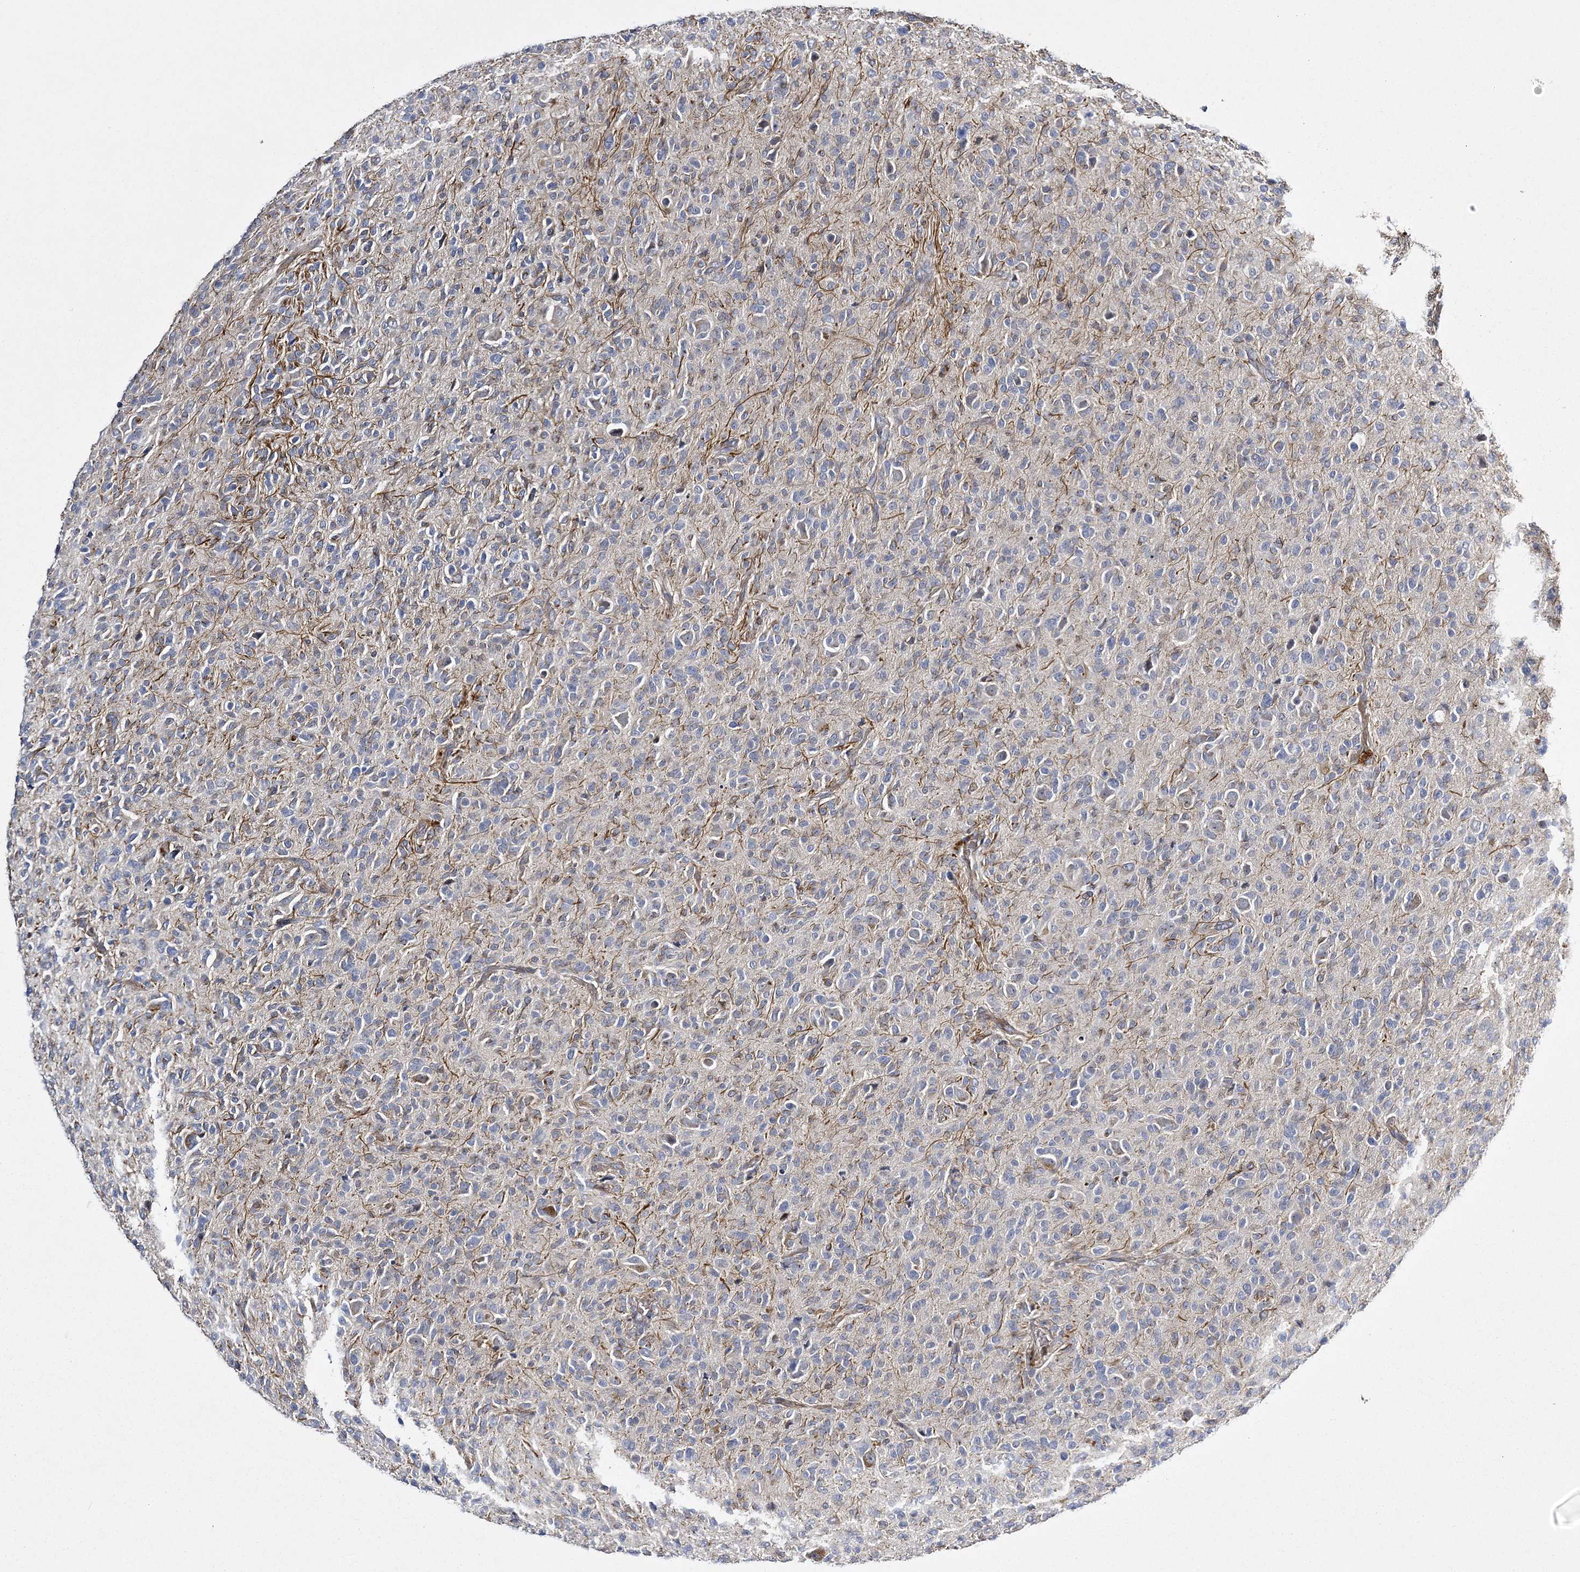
{"staining": {"intensity": "negative", "quantity": "none", "location": "none"}, "tissue": "glioma", "cell_type": "Tumor cells", "image_type": "cancer", "snomed": [{"axis": "morphology", "description": "Glioma, malignant, High grade"}, {"axis": "topography", "description": "Brain"}], "caption": "DAB (3,3'-diaminobenzidine) immunohistochemical staining of human malignant glioma (high-grade) displays no significant expression in tumor cells.", "gene": "CALN1", "patient": {"sex": "female", "age": 57}}